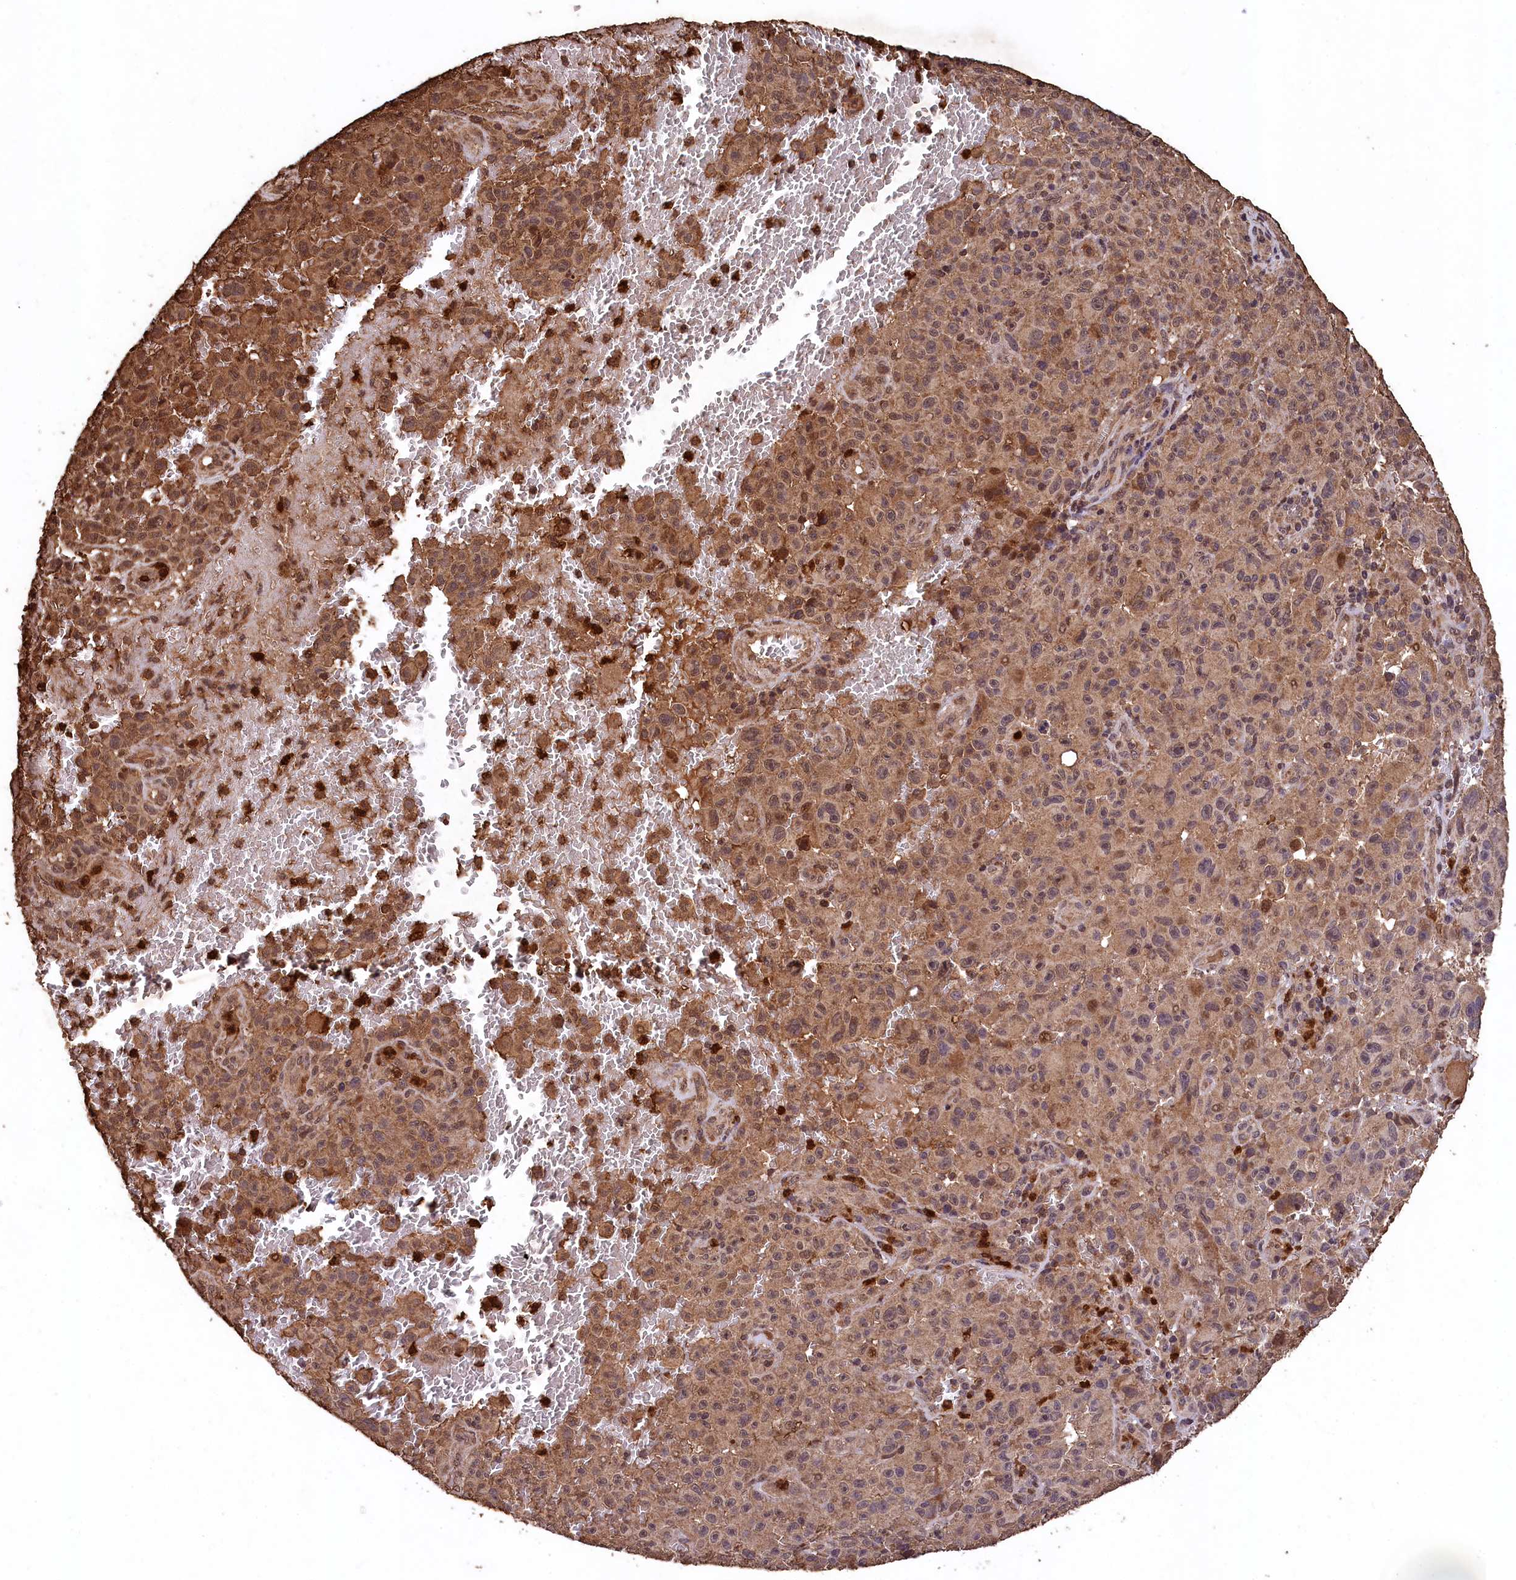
{"staining": {"intensity": "moderate", "quantity": ">75%", "location": "cytoplasmic/membranous,nuclear"}, "tissue": "melanoma", "cell_type": "Tumor cells", "image_type": "cancer", "snomed": [{"axis": "morphology", "description": "Malignant melanoma, NOS"}, {"axis": "topography", "description": "Skin"}], "caption": "Human melanoma stained with a brown dye demonstrates moderate cytoplasmic/membranous and nuclear positive positivity in approximately >75% of tumor cells.", "gene": "CEP57L1", "patient": {"sex": "female", "age": 82}}